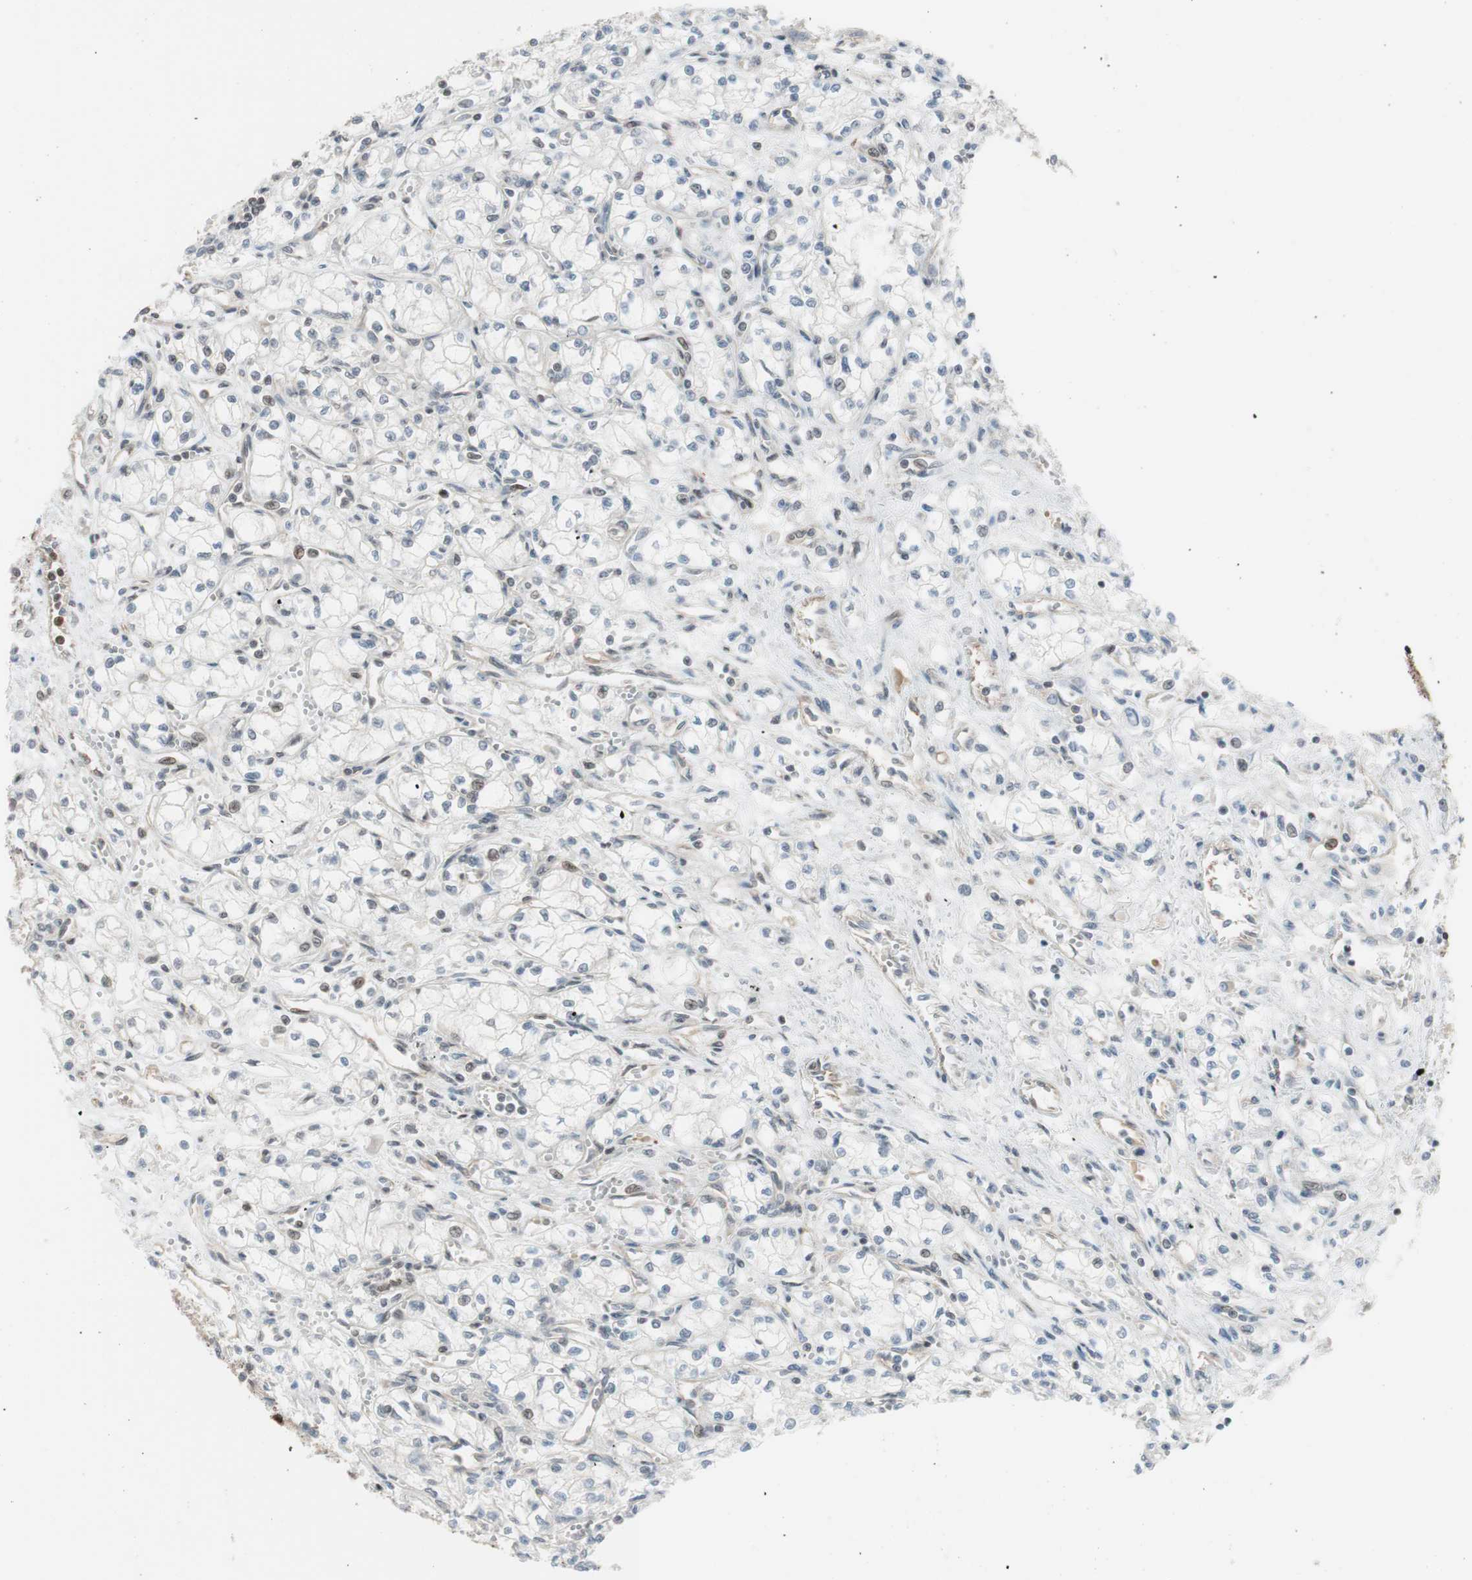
{"staining": {"intensity": "moderate", "quantity": "25%-75%", "location": "nuclear"}, "tissue": "renal cancer", "cell_type": "Tumor cells", "image_type": "cancer", "snomed": [{"axis": "morphology", "description": "Normal tissue, NOS"}, {"axis": "morphology", "description": "Adenocarcinoma, NOS"}, {"axis": "topography", "description": "Kidney"}], "caption": "IHC of human renal cancer shows medium levels of moderate nuclear staining in about 25%-75% of tumor cells.", "gene": "SUFU", "patient": {"sex": "male", "age": 59}}